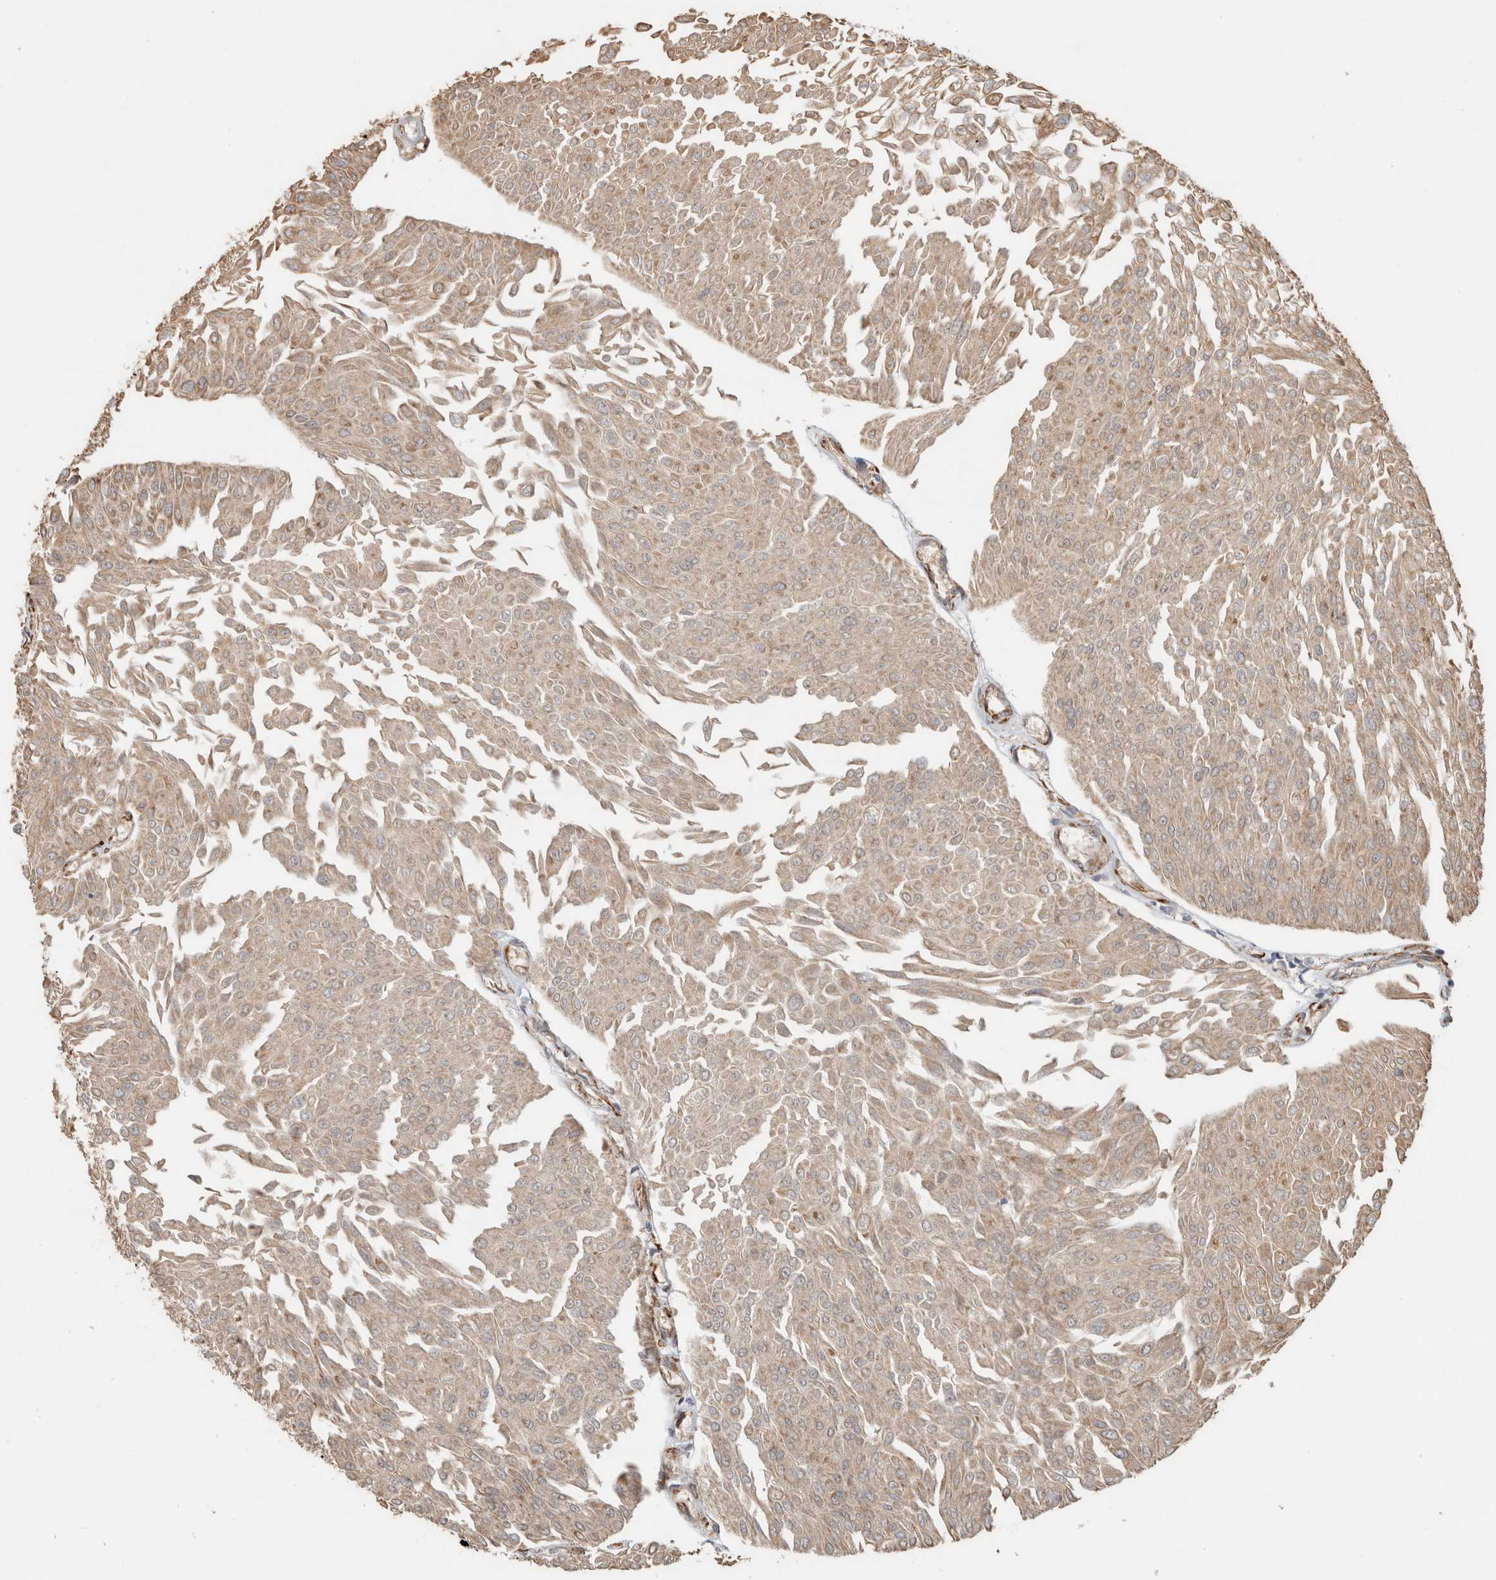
{"staining": {"intensity": "weak", "quantity": ">75%", "location": "cytoplasmic/membranous"}, "tissue": "urothelial cancer", "cell_type": "Tumor cells", "image_type": "cancer", "snomed": [{"axis": "morphology", "description": "Urothelial carcinoma, Low grade"}, {"axis": "topography", "description": "Urinary bladder"}], "caption": "Protein expression analysis of urothelial cancer shows weak cytoplasmic/membranous expression in approximately >75% of tumor cells.", "gene": "TUBD1", "patient": {"sex": "male", "age": 67}}